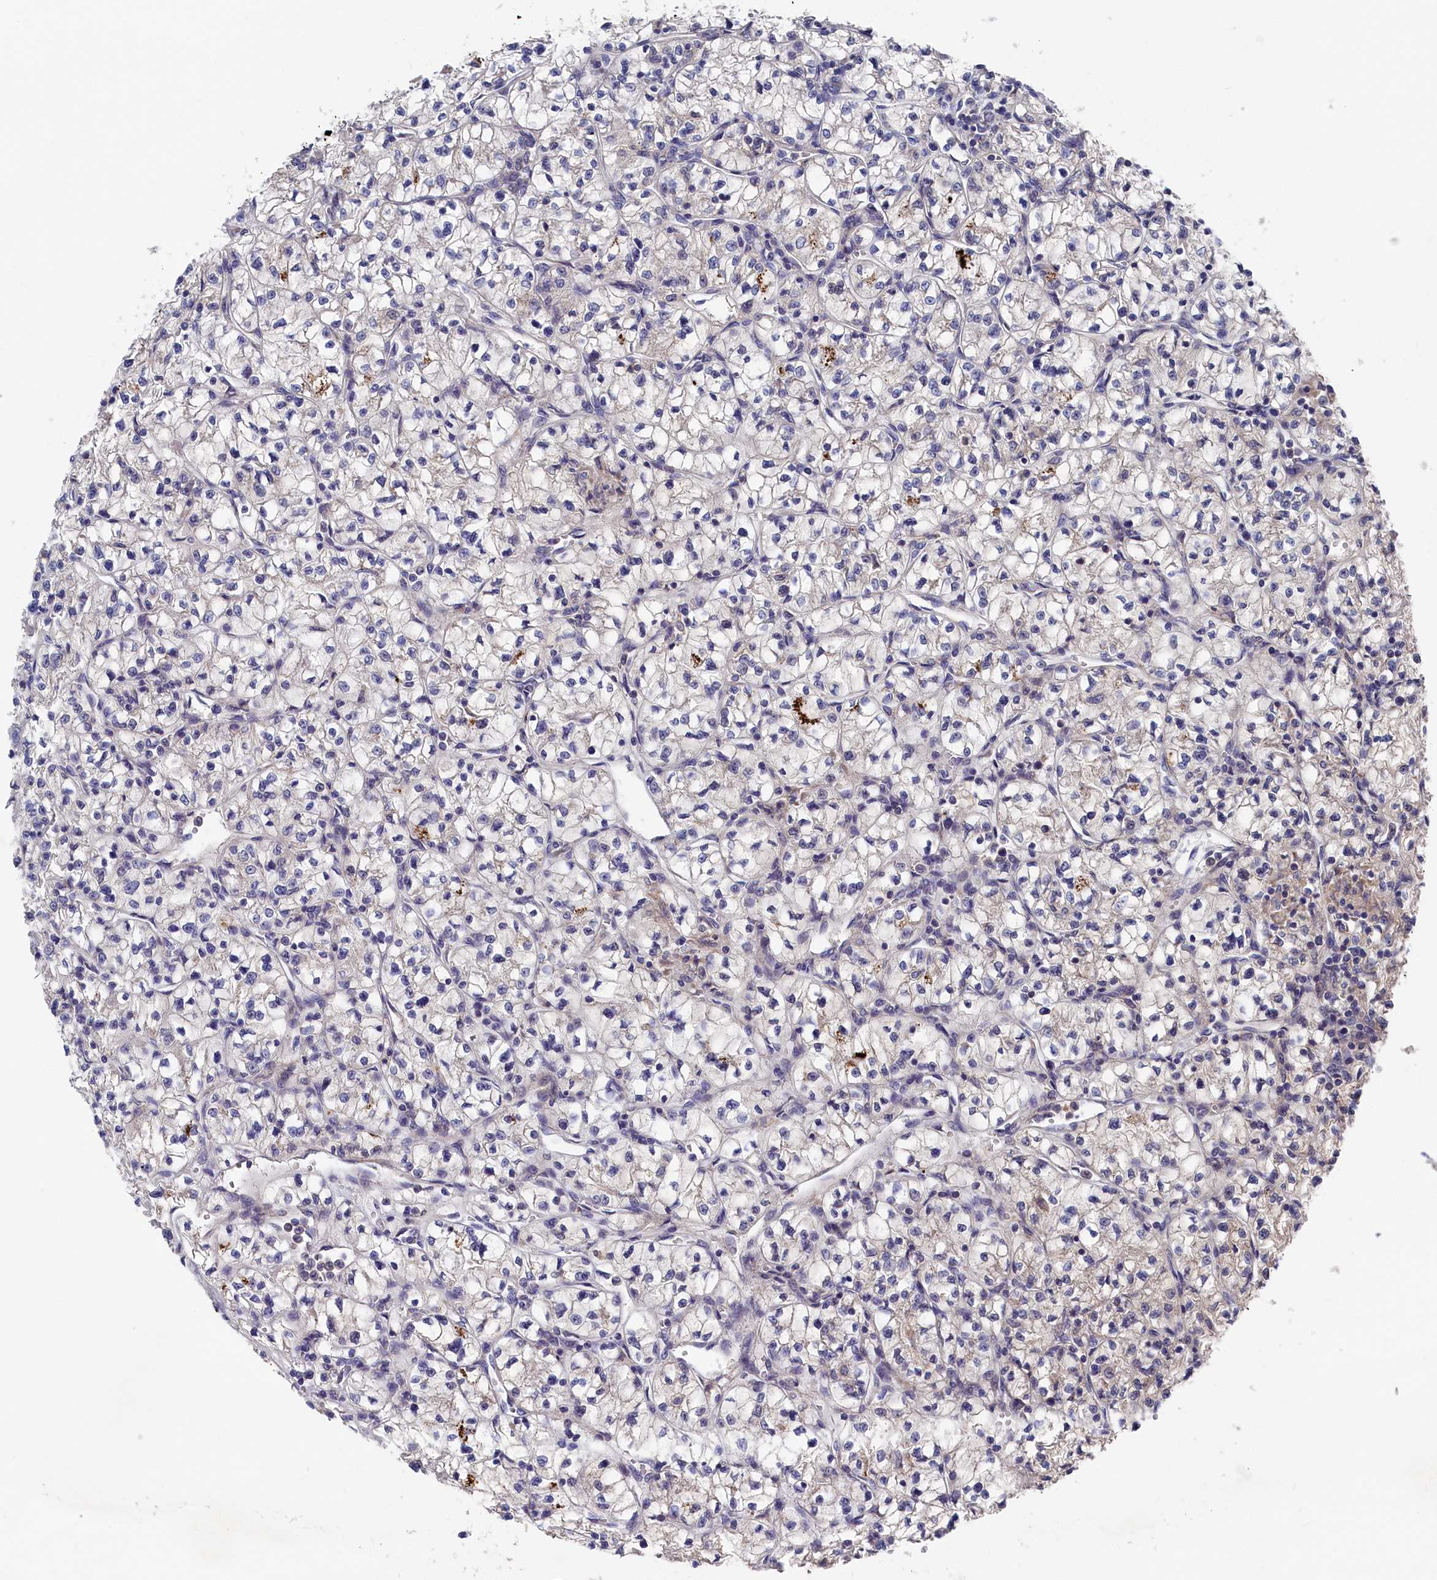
{"staining": {"intensity": "negative", "quantity": "none", "location": "none"}, "tissue": "renal cancer", "cell_type": "Tumor cells", "image_type": "cancer", "snomed": [{"axis": "morphology", "description": "Adenocarcinoma, NOS"}, {"axis": "topography", "description": "Kidney"}], "caption": "IHC of human renal adenocarcinoma shows no staining in tumor cells.", "gene": "CYB5D2", "patient": {"sex": "female", "age": 64}}